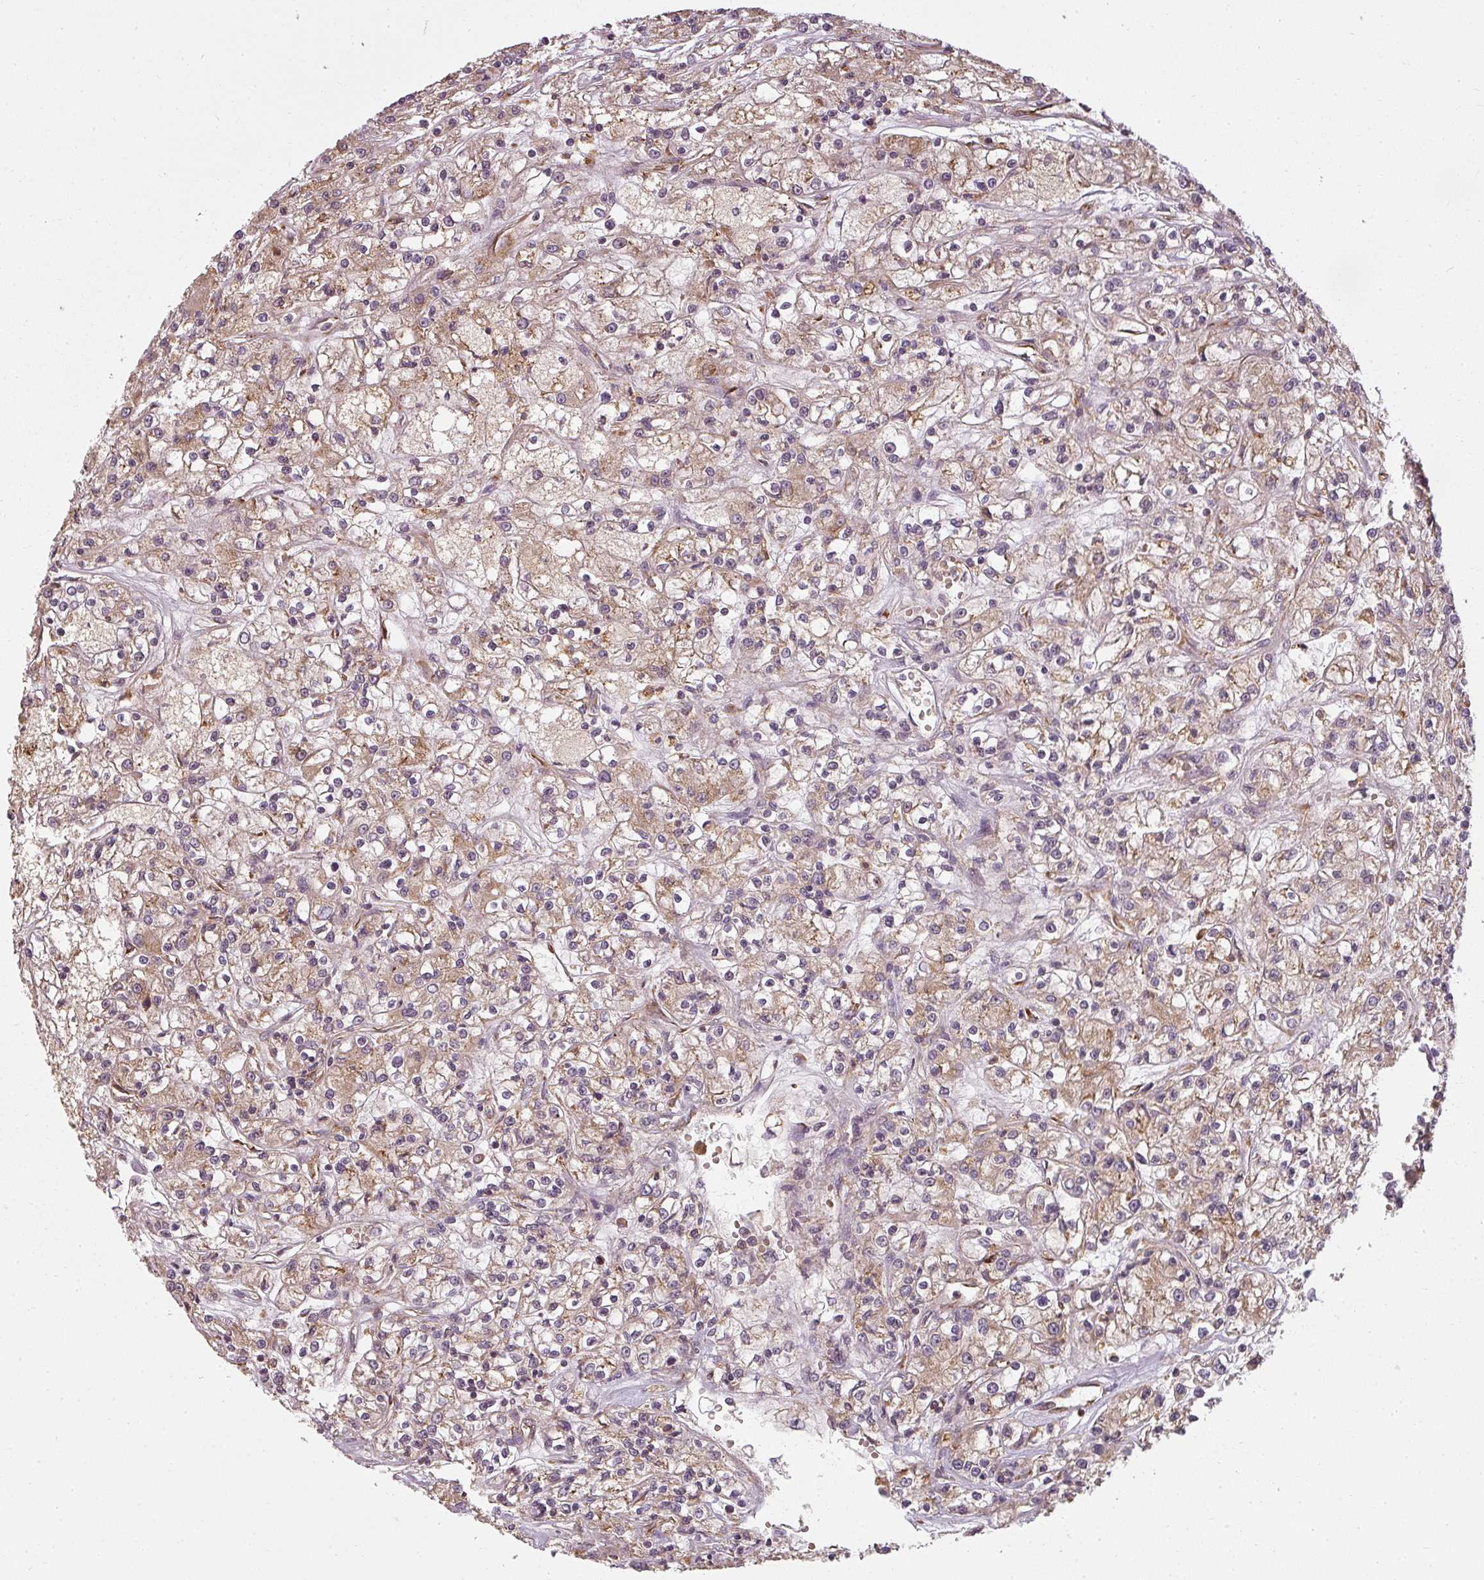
{"staining": {"intensity": "moderate", "quantity": ">75%", "location": "cytoplasmic/membranous"}, "tissue": "renal cancer", "cell_type": "Tumor cells", "image_type": "cancer", "snomed": [{"axis": "morphology", "description": "Adenocarcinoma, NOS"}, {"axis": "topography", "description": "Kidney"}], "caption": "Human renal adenocarcinoma stained with a brown dye exhibits moderate cytoplasmic/membranous positive positivity in approximately >75% of tumor cells.", "gene": "RPL24", "patient": {"sex": "female", "age": 59}}